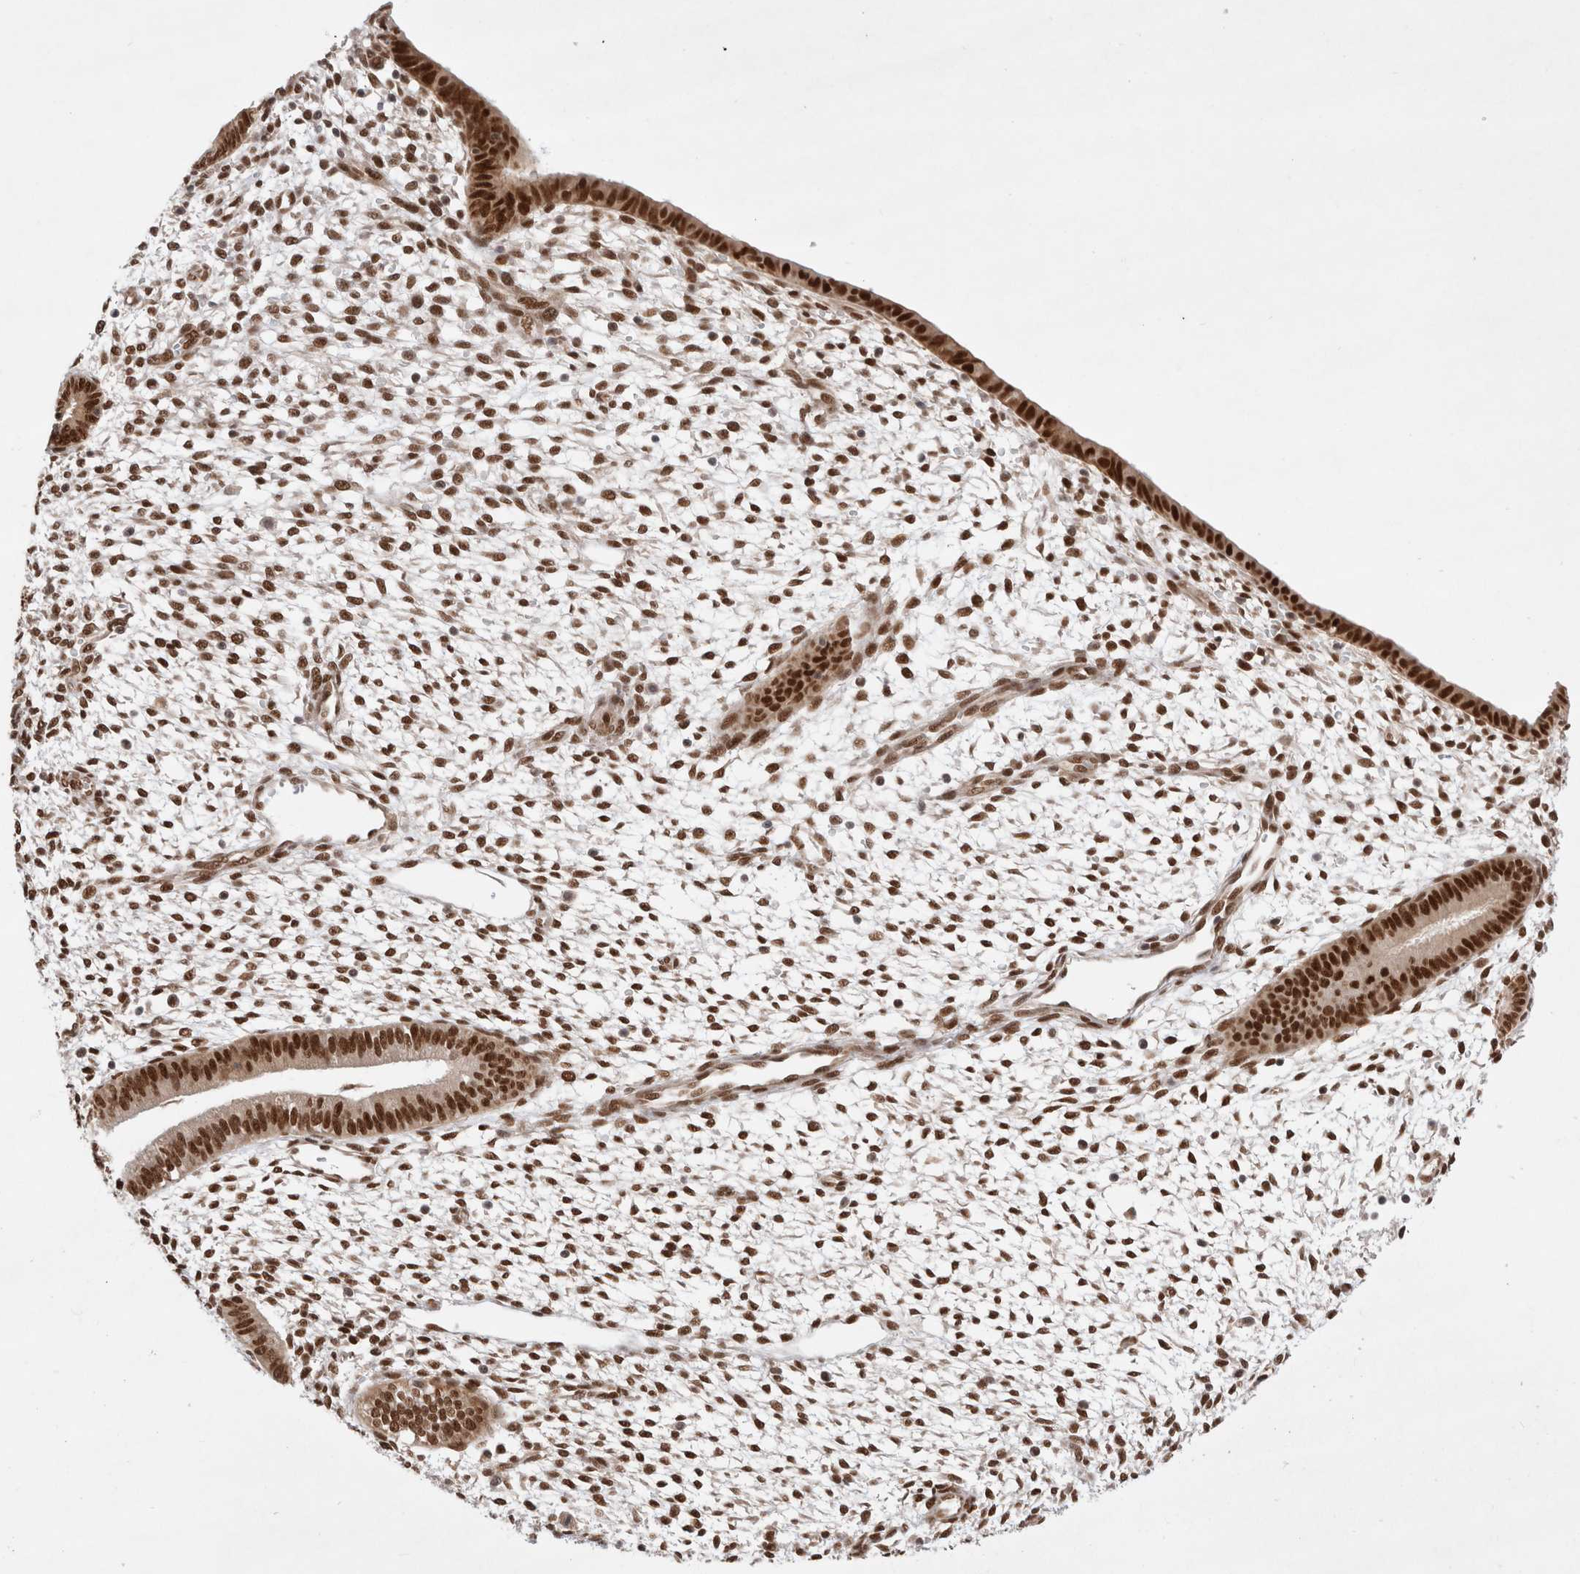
{"staining": {"intensity": "strong", "quantity": "25%-75%", "location": "nuclear"}, "tissue": "endometrium", "cell_type": "Cells in endometrial stroma", "image_type": "normal", "snomed": [{"axis": "morphology", "description": "Normal tissue, NOS"}, {"axis": "topography", "description": "Endometrium"}], "caption": "This histopathology image shows immunohistochemistry (IHC) staining of normal endometrium, with high strong nuclear staining in about 25%-75% of cells in endometrial stroma.", "gene": "GTF2I", "patient": {"sex": "female", "age": 46}}